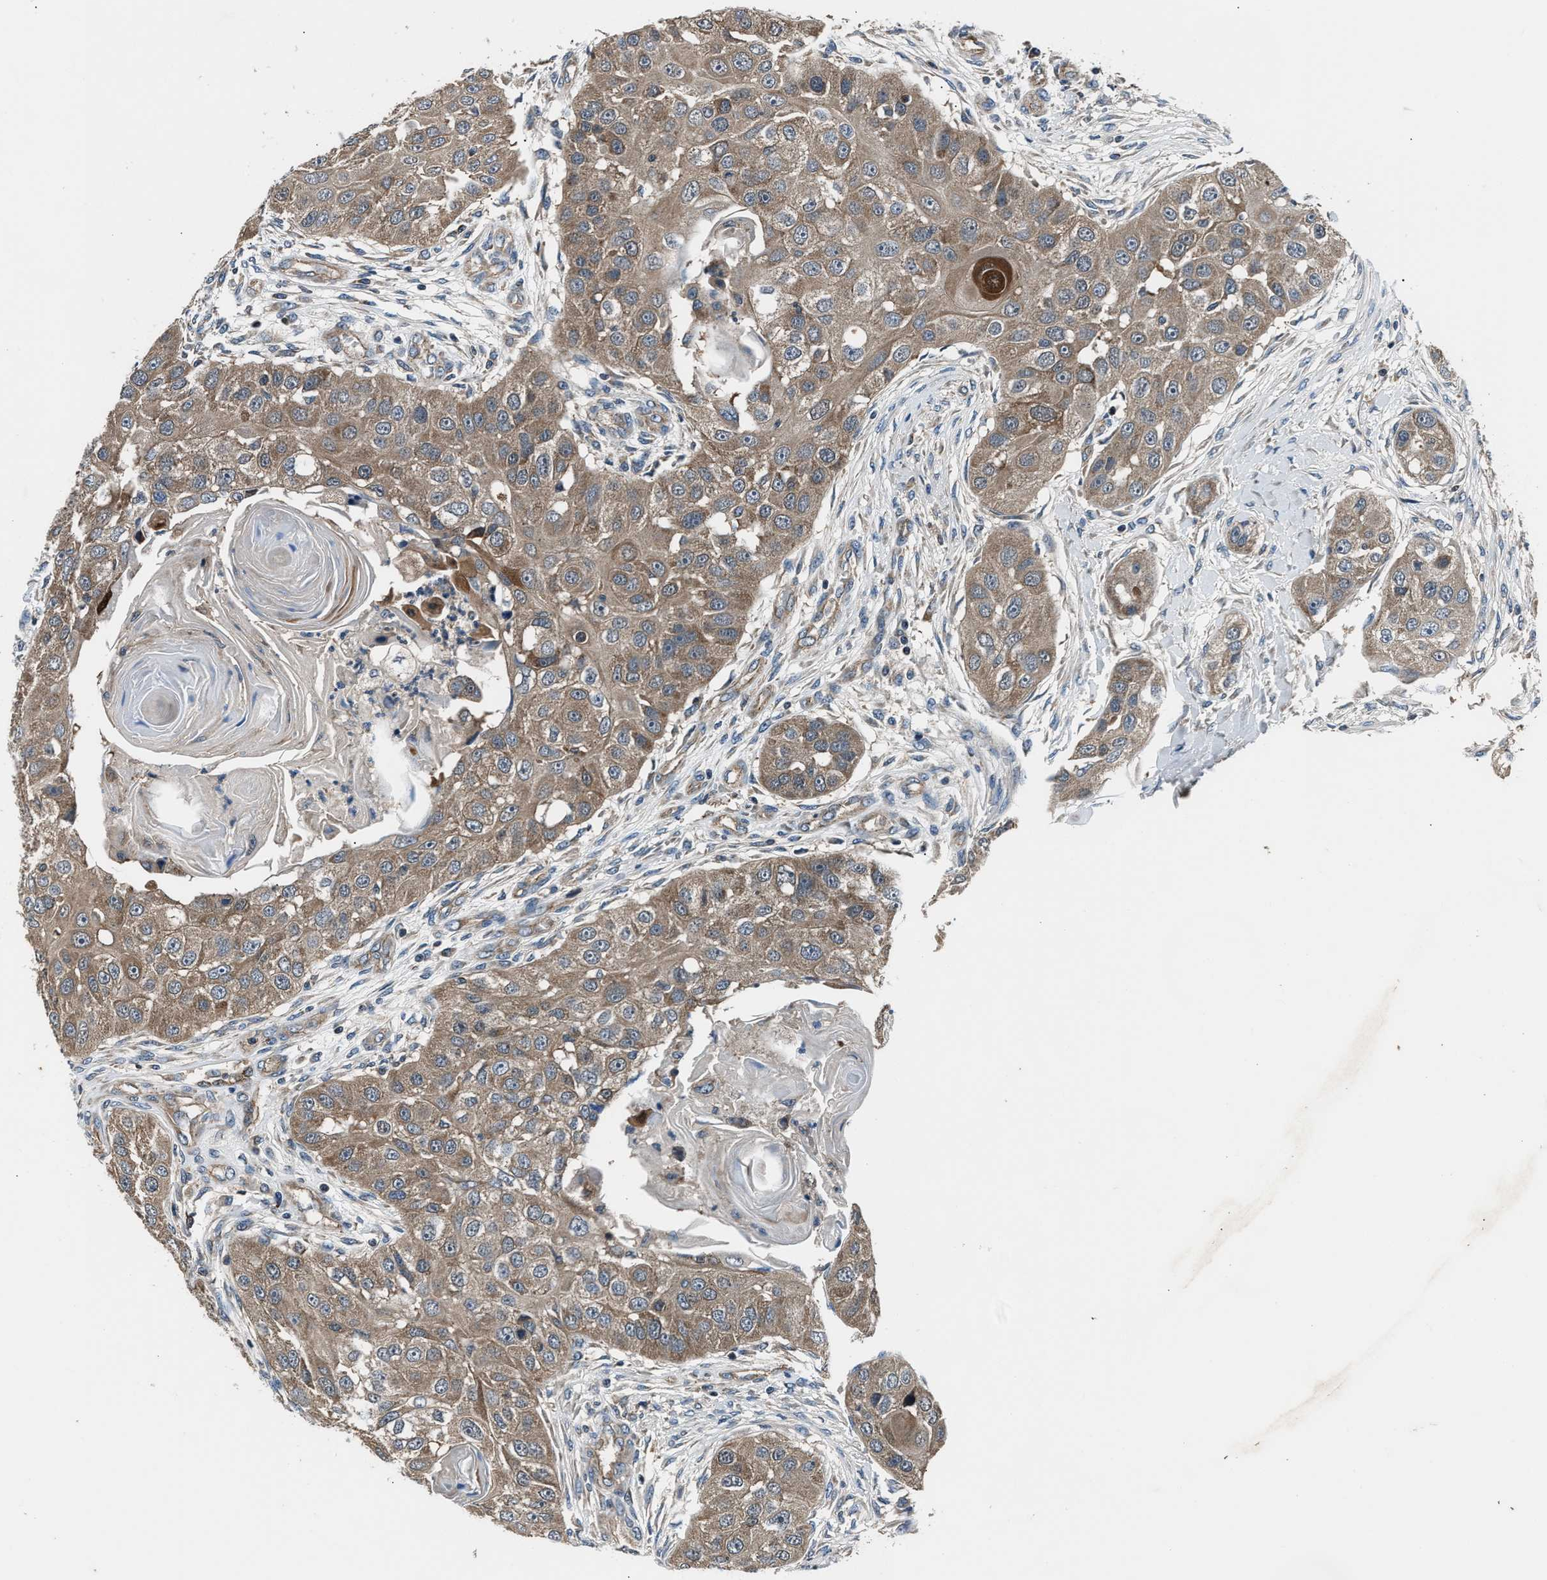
{"staining": {"intensity": "moderate", "quantity": ">75%", "location": "cytoplasmic/membranous"}, "tissue": "head and neck cancer", "cell_type": "Tumor cells", "image_type": "cancer", "snomed": [{"axis": "morphology", "description": "Normal tissue, NOS"}, {"axis": "morphology", "description": "Squamous cell carcinoma, NOS"}, {"axis": "topography", "description": "Skeletal muscle"}, {"axis": "topography", "description": "Head-Neck"}], "caption": "High-magnification brightfield microscopy of head and neck cancer (squamous cell carcinoma) stained with DAB (3,3'-diaminobenzidine) (brown) and counterstained with hematoxylin (blue). tumor cells exhibit moderate cytoplasmic/membranous expression is identified in approximately>75% of cells.", "gene": "GGCT", "patient": {"sex": "male", "age": 51}}